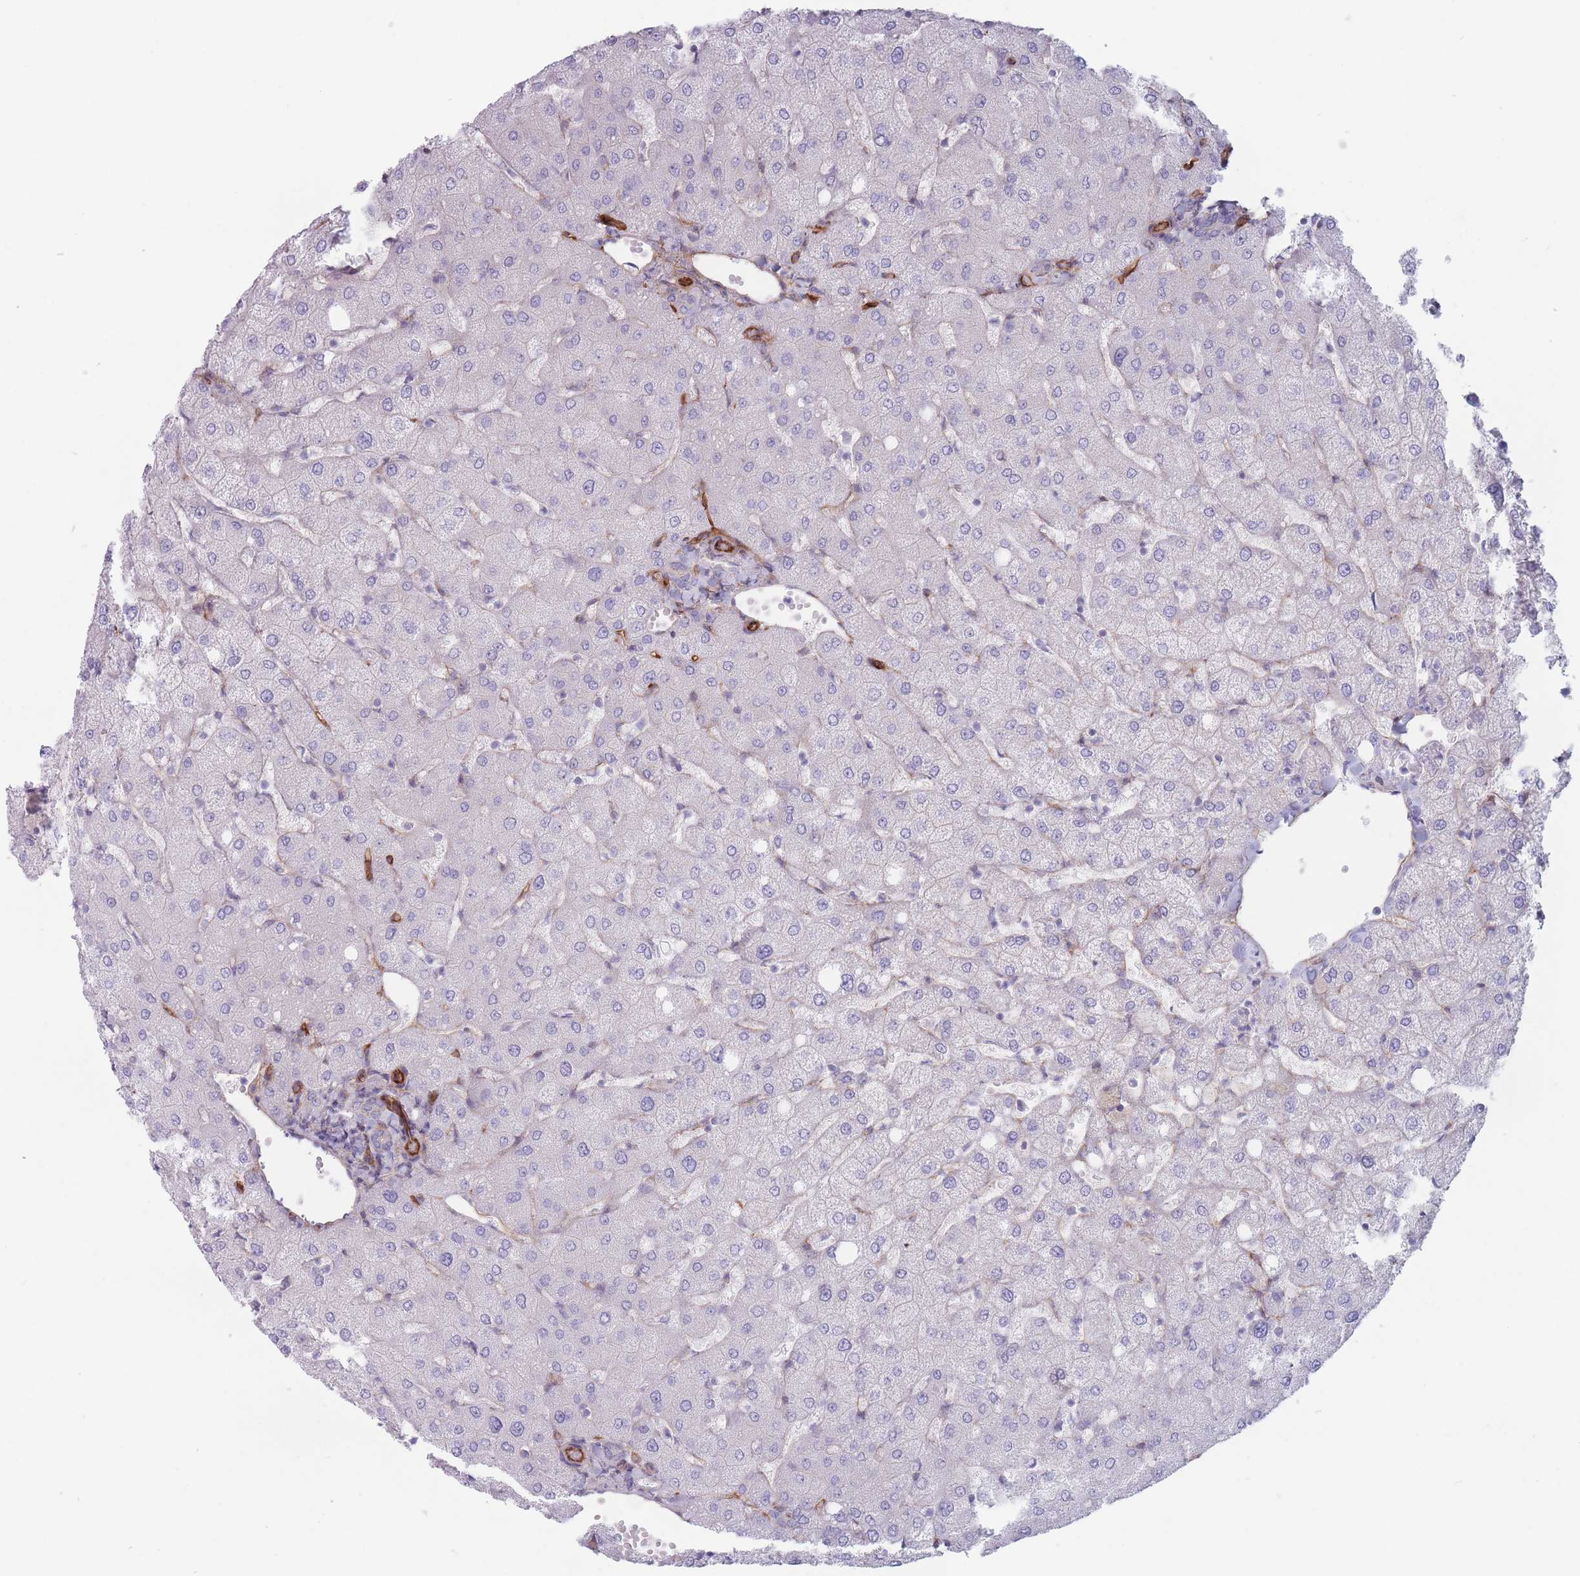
{"staining": {"intensity": "negative", "quantity": "none", "location": "none"}, "tissue": "liver", "cell_type": "Cholangiocytes", "image_type": "normal", "snomed": [{"axis": "morphology", "description": "Normal tissue, NOS"}, {"axis": "topography", "description": "Liver"}], "caption": "Benign liver was stained to show a protein in brown. There is no significant staining in cholangiocytes. (Stains: DAB immunohistochemistry with hematoxylin counter stain, Microscopy: brightfield microscopy at high magnification).", "gene": "PLPP1", "patient": {"sex": "female", "age": 54}}